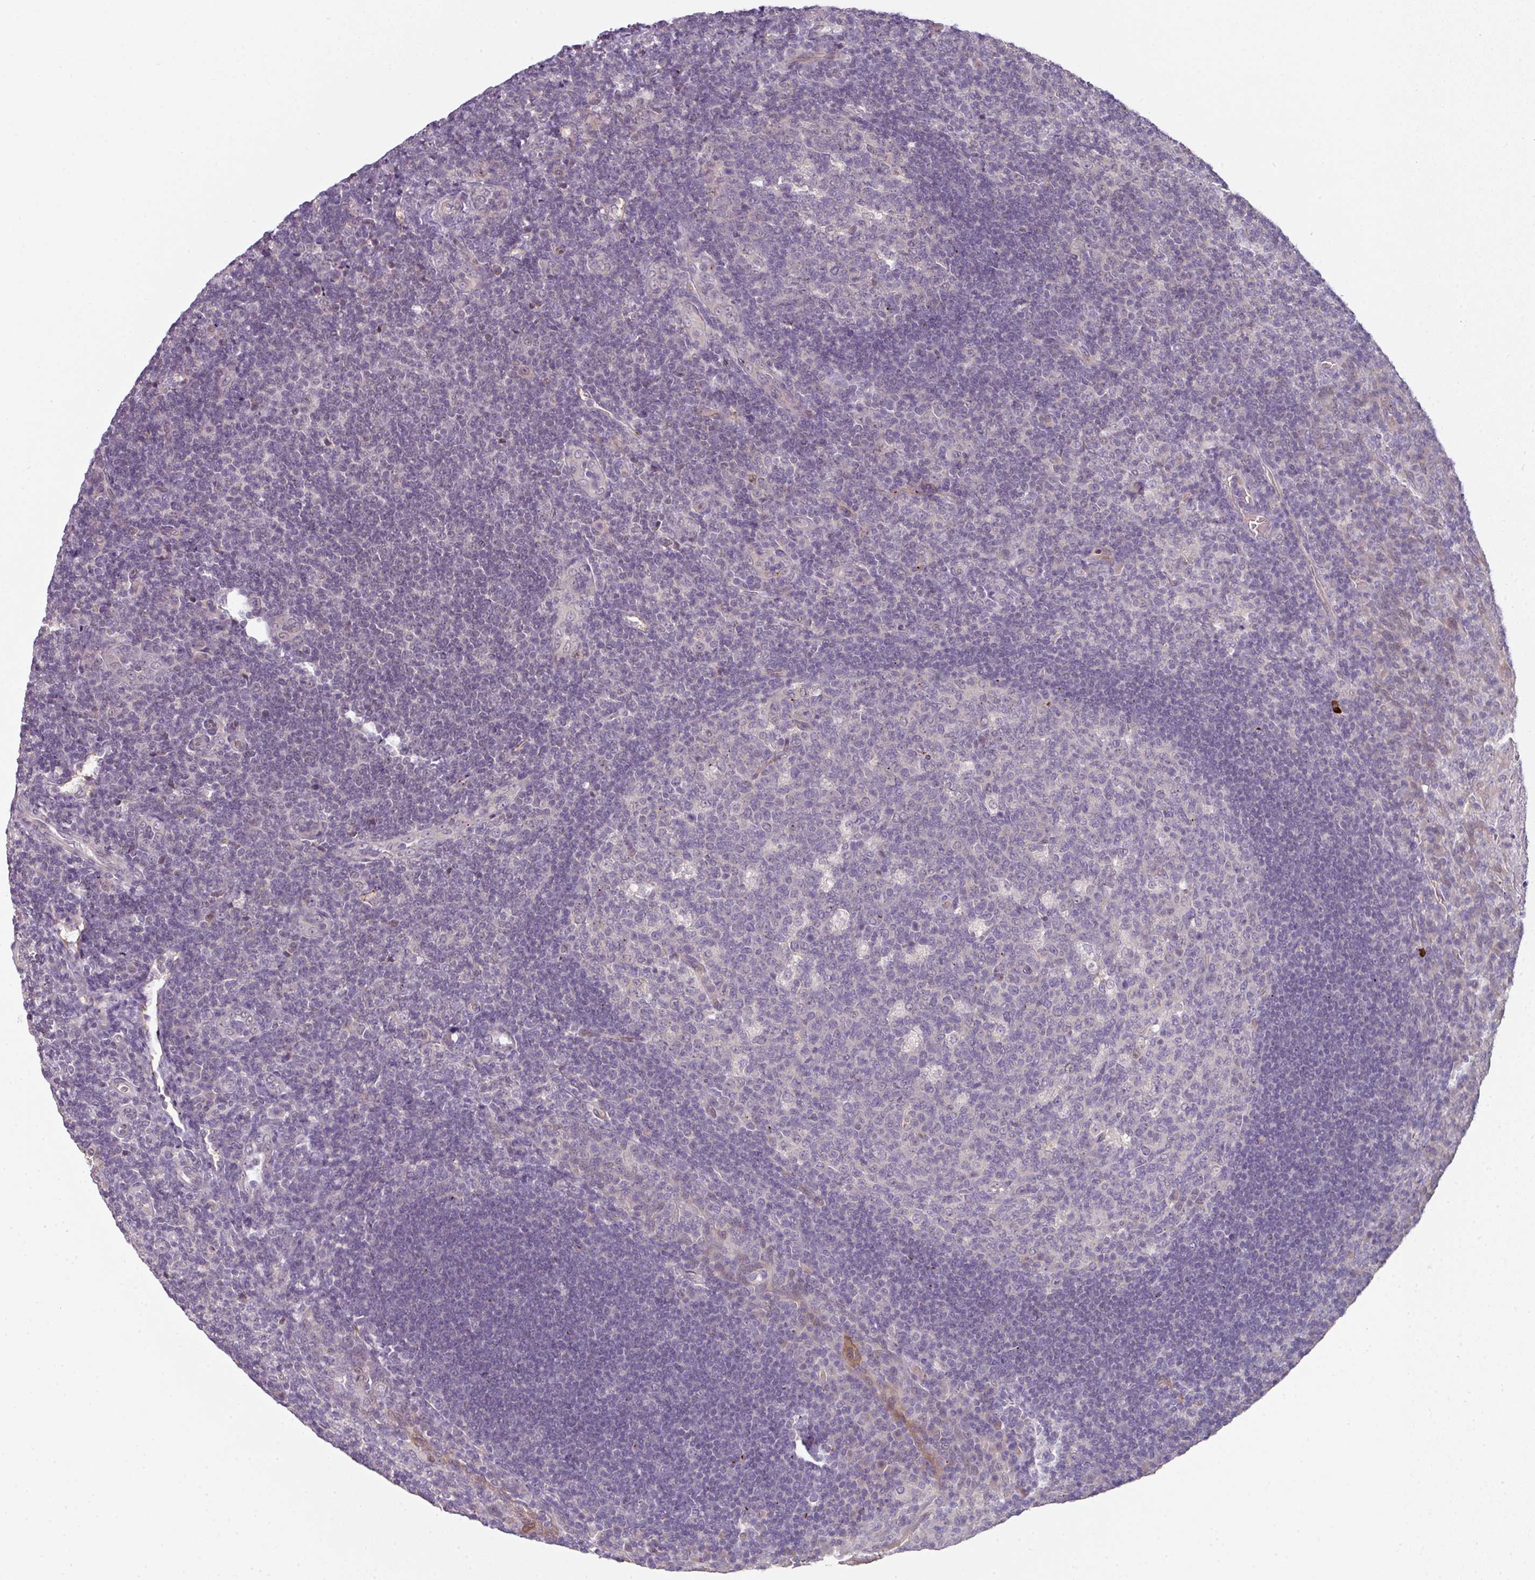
{"staining": {"intensity": "weak", "quantity": "<25%", "location": "nuclear"}, "tissue": "tonsil", "cell_type": "Germinal center cells", "image_type": "normal", "snomed": [{"axis": "morphology", "description": "Normal tissue, NOS"}, {"axis": "topography", "description": "Tonsil"}], "caption": "High power microscopy image of an IHC image of unremarkable tonsil, revealing no significant expression in germinal center cells.", "gene": "C19orf33", "patient": {"sex": "male", "age": 17}}